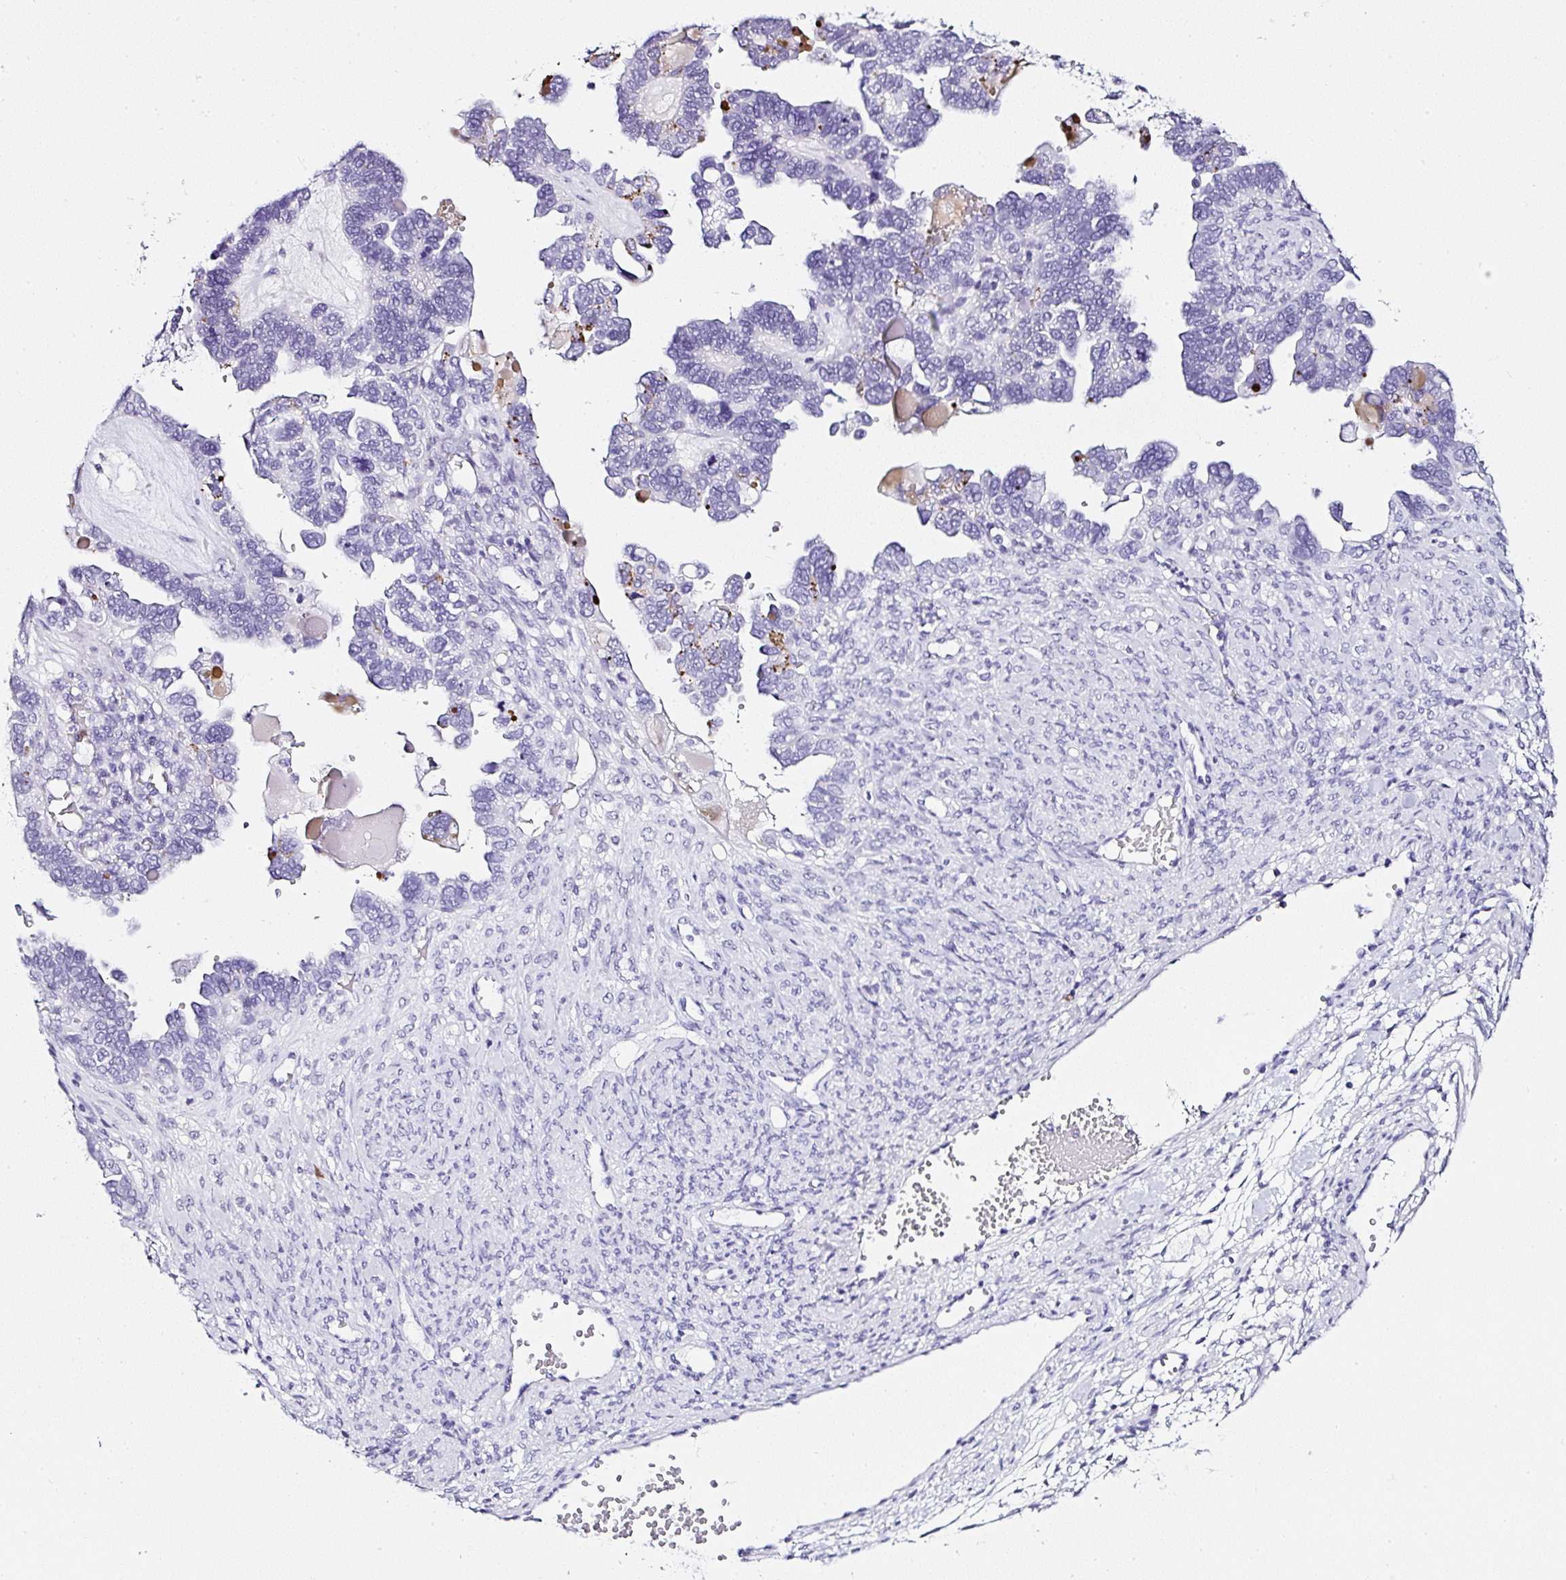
{"staining": {"intensity": "negative", "quantity": "none", "location": "none"}, "tissue": "ovarian cancer", "cell_type": "Tumor cells", "image_type": "cancer", "snomed": [{"axis": "morphology", "description": "Cystadenocarcinoma, serous, NOS"}, {"axis": "topography", "description": "Ovary"}], "caption": "This histopathology image is of ovarian serous cystadenocarcinoma stained with IHC to label a protein in brown with the nuclei are counter-stained blue. There is no positivity in tumor cells.", "gene": "SERPINB3", "patient": {"sex": "female", "age": 51}}